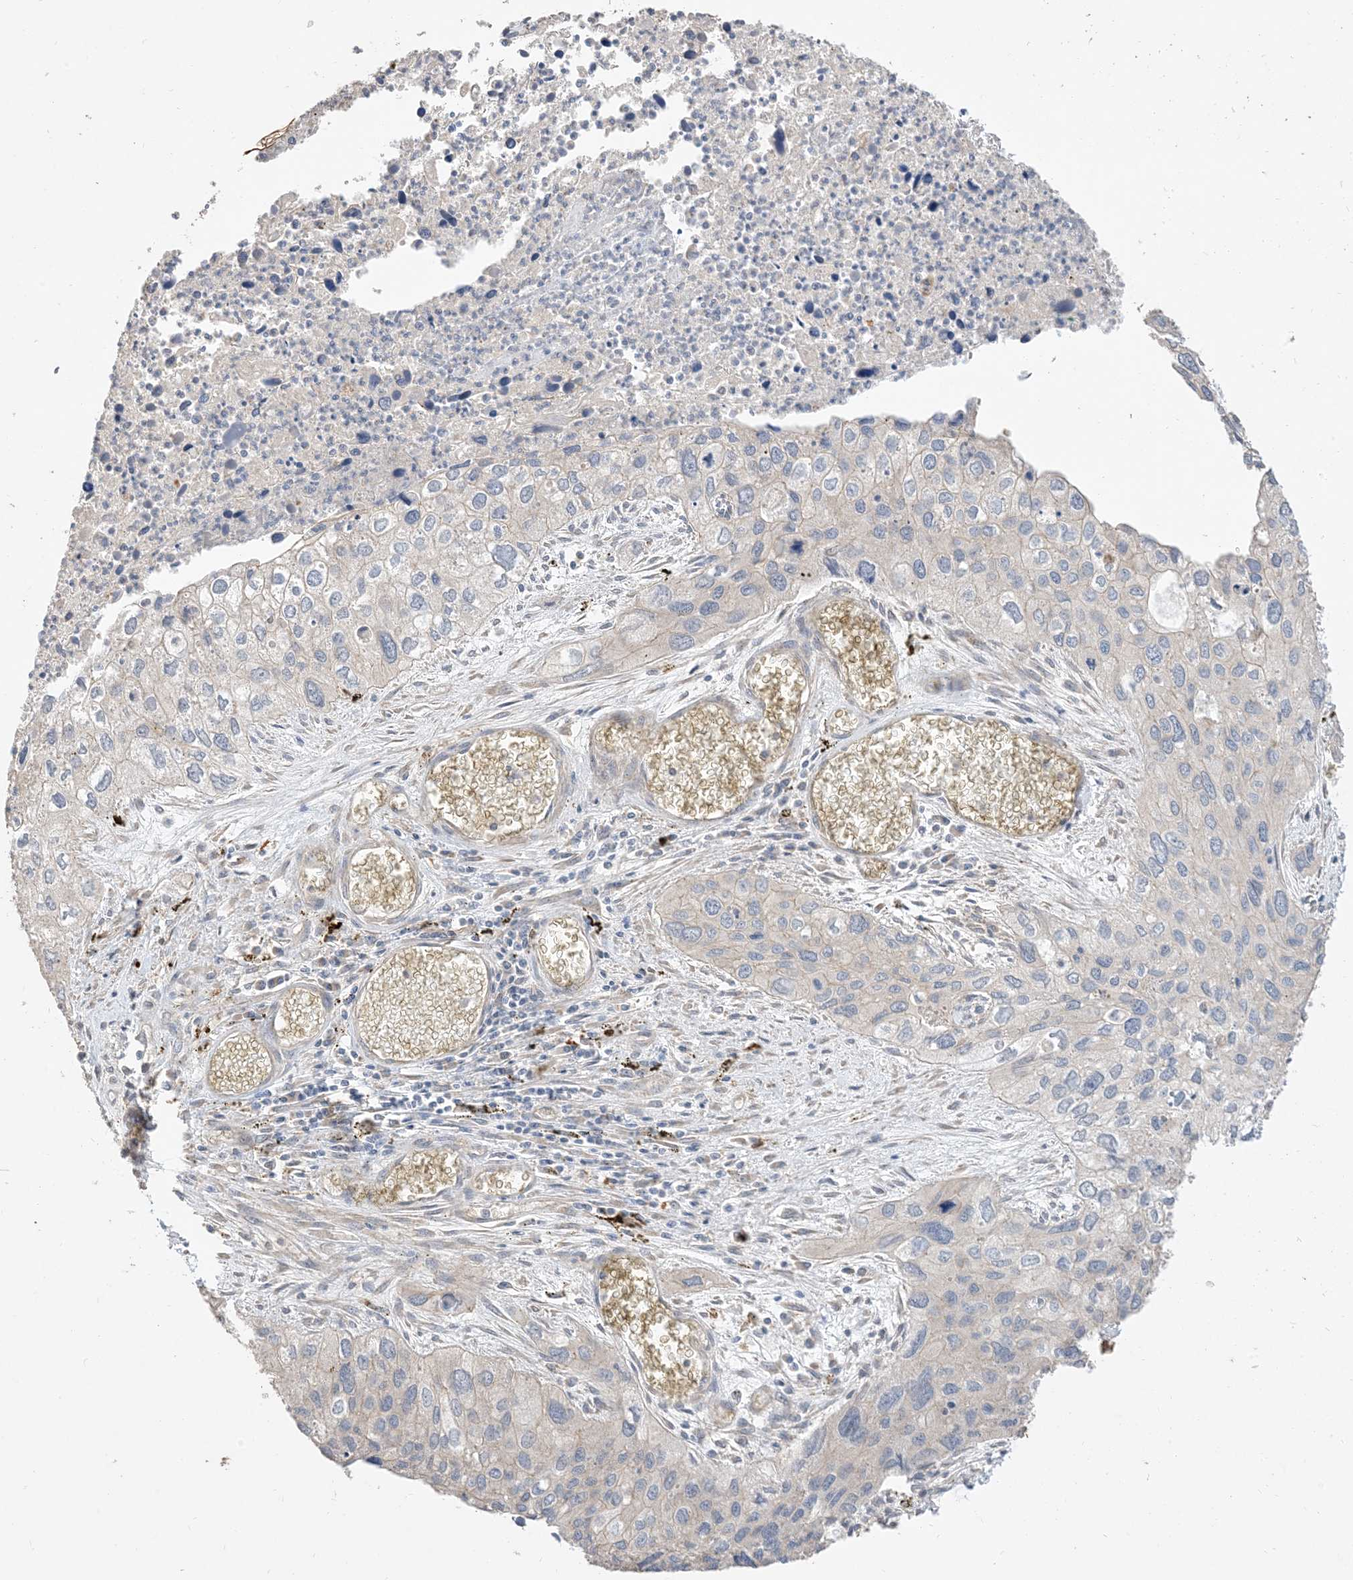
{"staining": {"intensity": "negative", "quantity": "none", "location": "none"}, "tissue": "cervical cancer", "cell_type": "Tumor cells", "image_type": "cancer", "snomed": [{"axis": "morphology", "description": "Squamous cell carcinoma, NOS"}, {"axis": "topography", "description": "Cervix"}], "caption": "The immunohistochemistry image has no significant expression in tumor cells of squamous cell carcinoma (cervical) tissue. Nuclei are stained in blue.", "gene": "RNF175", "patient": {"sex": "female", "age": 55}}